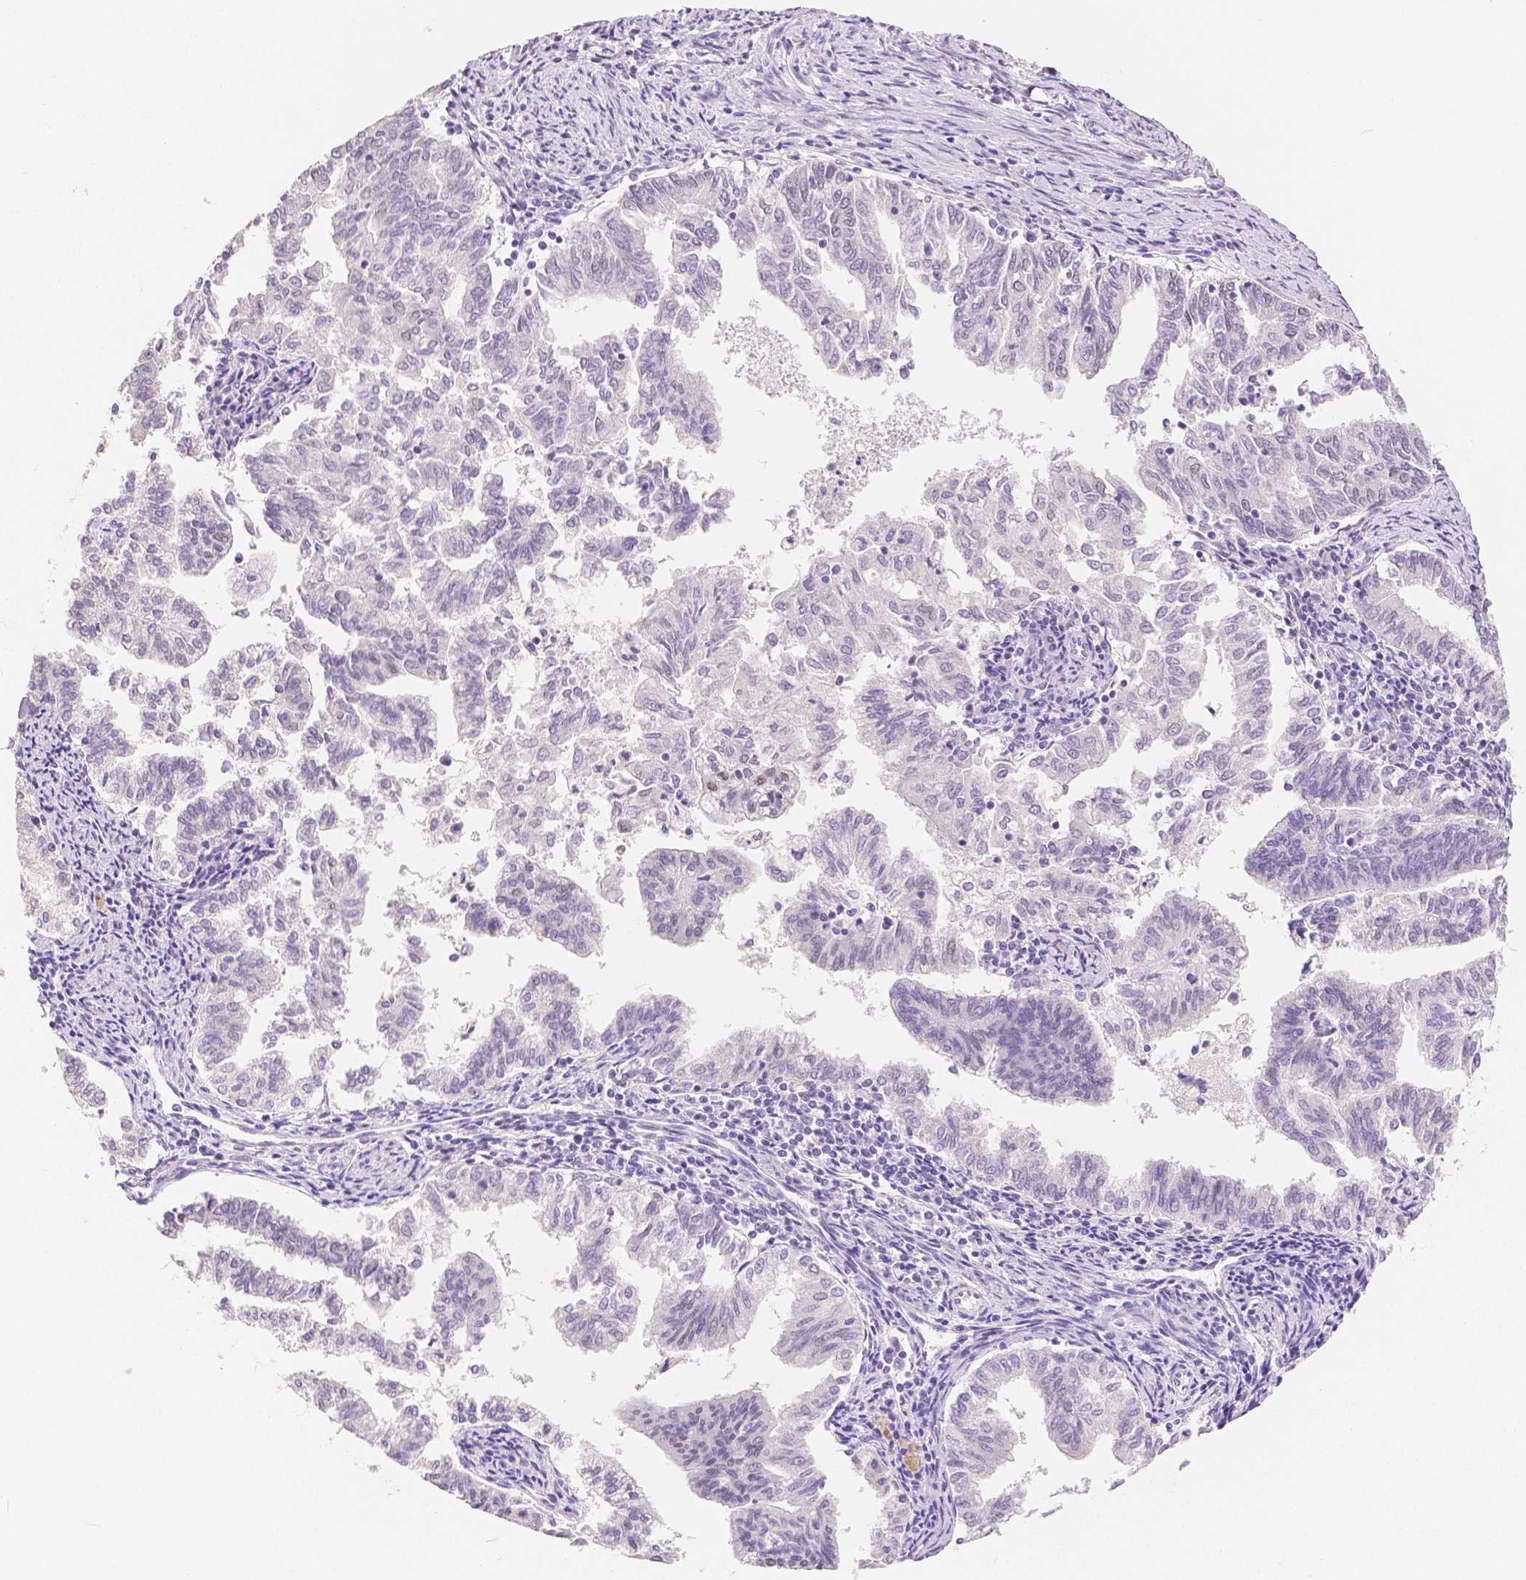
{"staining": {"intensity": "negative", "quantity": "none", "location": "none"}, "tissue": "endometrial cancer", "cell_type": "Tumor cells", "image_type": "cancer", "snomed": [{"axis": "morphology", "description": "Adenocarcinoma, NOS"}, {"axis": "topography", "description": "Endometrium"}], "caption": "Immunohistochemistry (IHC) micrograph of endometrial adenocarcinoma stained for a protein (brown), which shows no staining in tumor cells.", "gene": "HNF1B", "patient": {"sex": "female", "age": 79}}